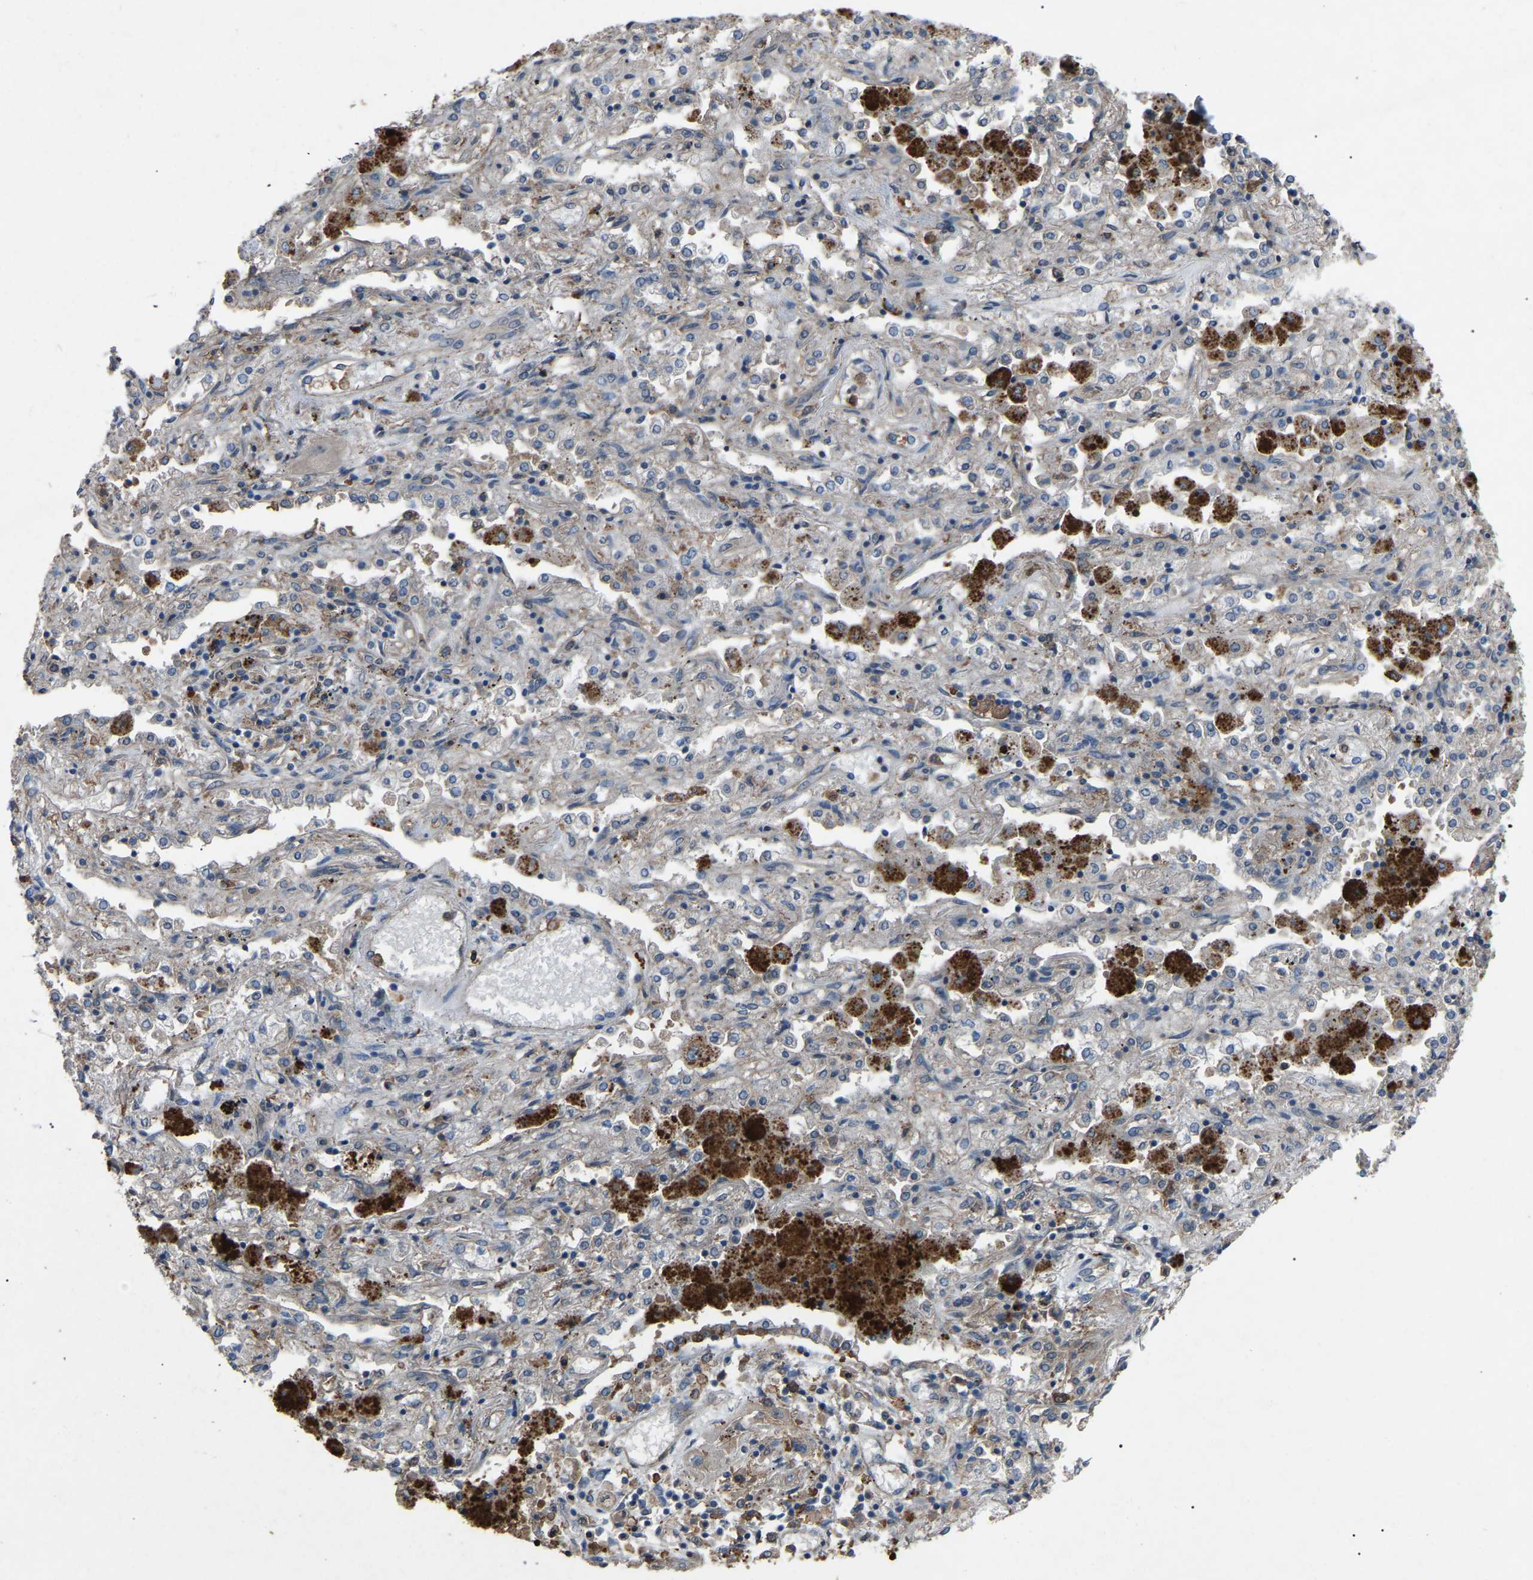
{"staining": {"intensity": "weak", "quantity": ">75%", "location": "cytoplasmic/membranous"}, "tissue": "lung cancer", "cell_type": "Tumor cells", "image_type": "cancer", "snomed": [{"axis": "morphology", "description": "Squamous cell carcinoma, NOS"}, {"axis": "topography", "description": "Lung"}], "caption": "Immunohistochemistry (DAB) staining of human lung squamous cell carcinoma demonstrates weak cytoplasmic/membranous protein positivity in about >75% of tumor cells. The protein of interest is stained brown, and the nuclei are stained in blue (DAB (3,3'-diaminobenzidine) IHC with brightfield microscopy, high magnification).", "gene": "AIMP1", "patient": {"sex": "female", "age": 47}}